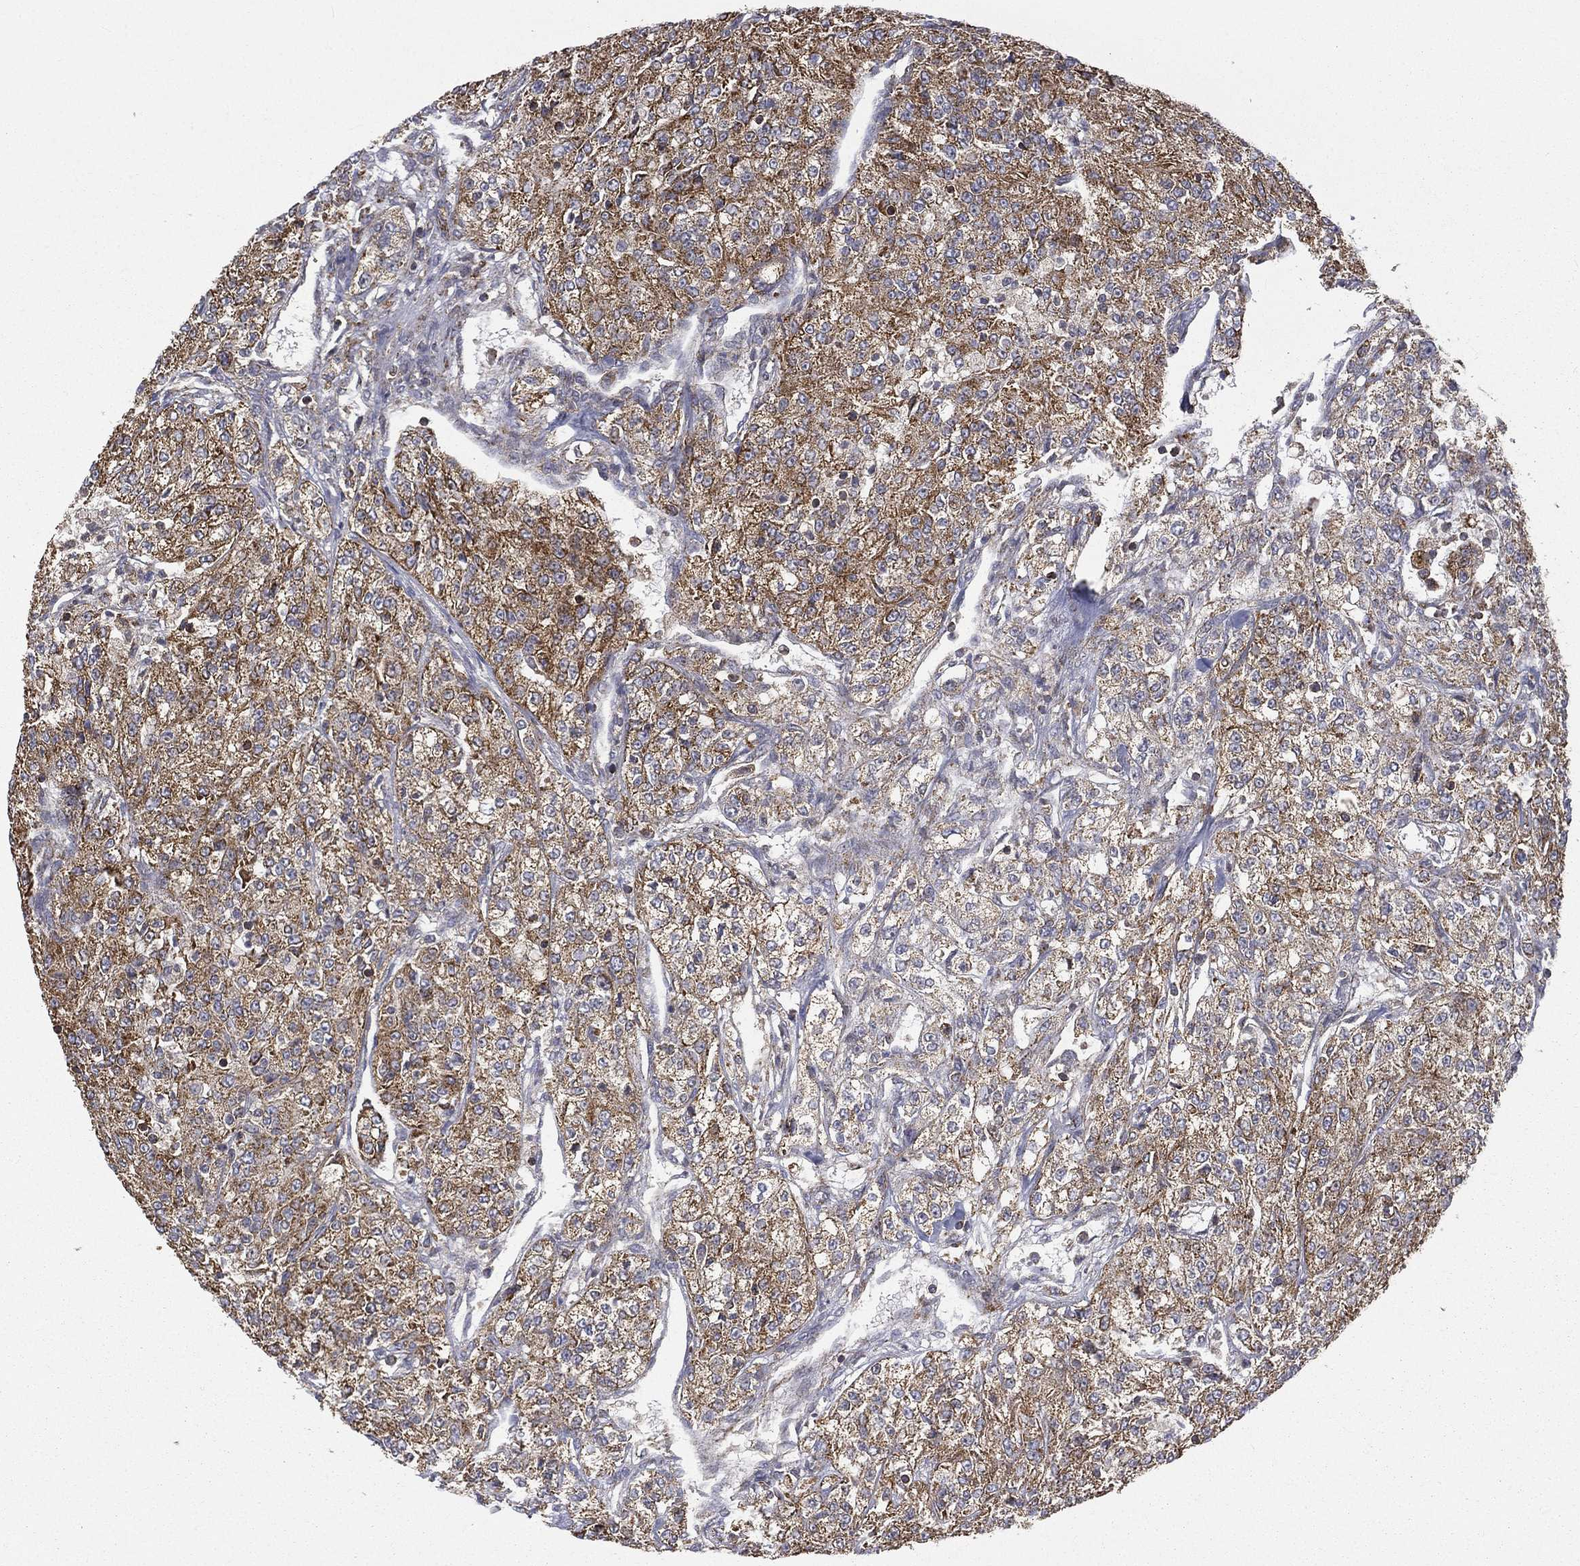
{"staining": {"intensity": "strong", "quantity": "25%-75%", "location": "cytoplasmic/membranous"}, "tissue": "renal cancer", "cell_type": "Tumor cells", "image_type": "cancer", "snomed": [{"axis": "morphology", "description": "Adenocarcinoma, NOS"}, {"axis": "topography", "description": "Kidney"}], "caption": "DAB (3,3'-diaminobenzidine) immunohistochemical staining of human renal adenocarcinoma exhibits strong cytoplasmic/membranous protein expression in approximately 25%-75% of tumor cells. Using DAB (brown) and hematoxylin (blue) stains, captured at high magnification using brightfield microscopy.", "gene": "RIN3", "patient": {"sex": "female", "age": 63}}